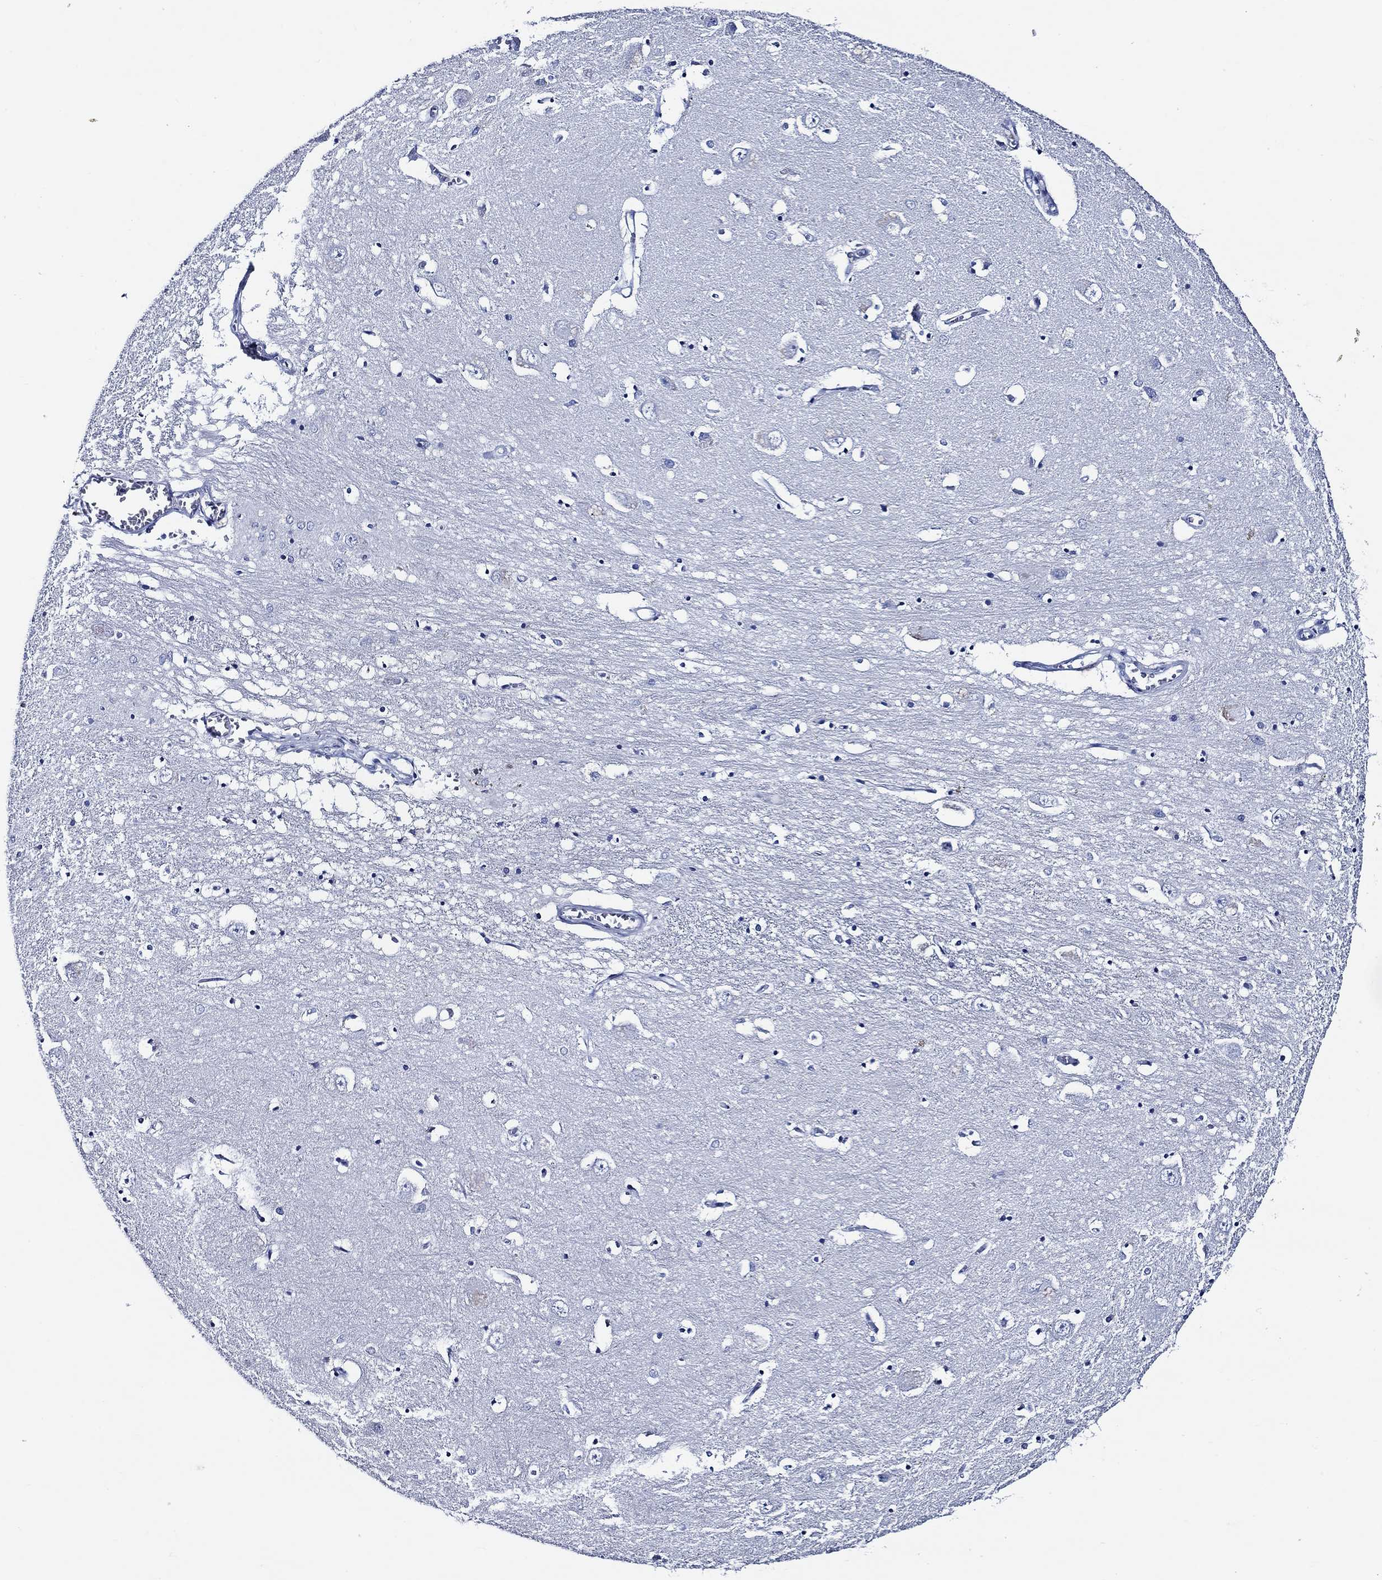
{"staining": {"intensity": "negative", "quantity": "none", "location": "none"}, "tissue": "caudate", "cell_type": "Glial cells", "image_type": "normal", "snomed": [{"axis": "morphology", "description": "Normal tissue, NOS"}, {"axis": "topography", "description": "Lateral ventricle wall"}], "caption": "A micrograph of human caudate is negative for staining in glial cells. The staining was performed using DAB (3,3'-diaminobenzidine) to visualize the protein expression in brown, while the nuclei were stained in blue with hematoxylin (Magnification: 20x).", "gene": "WDR62", "patient": {"sex": "male", "age": 54}}